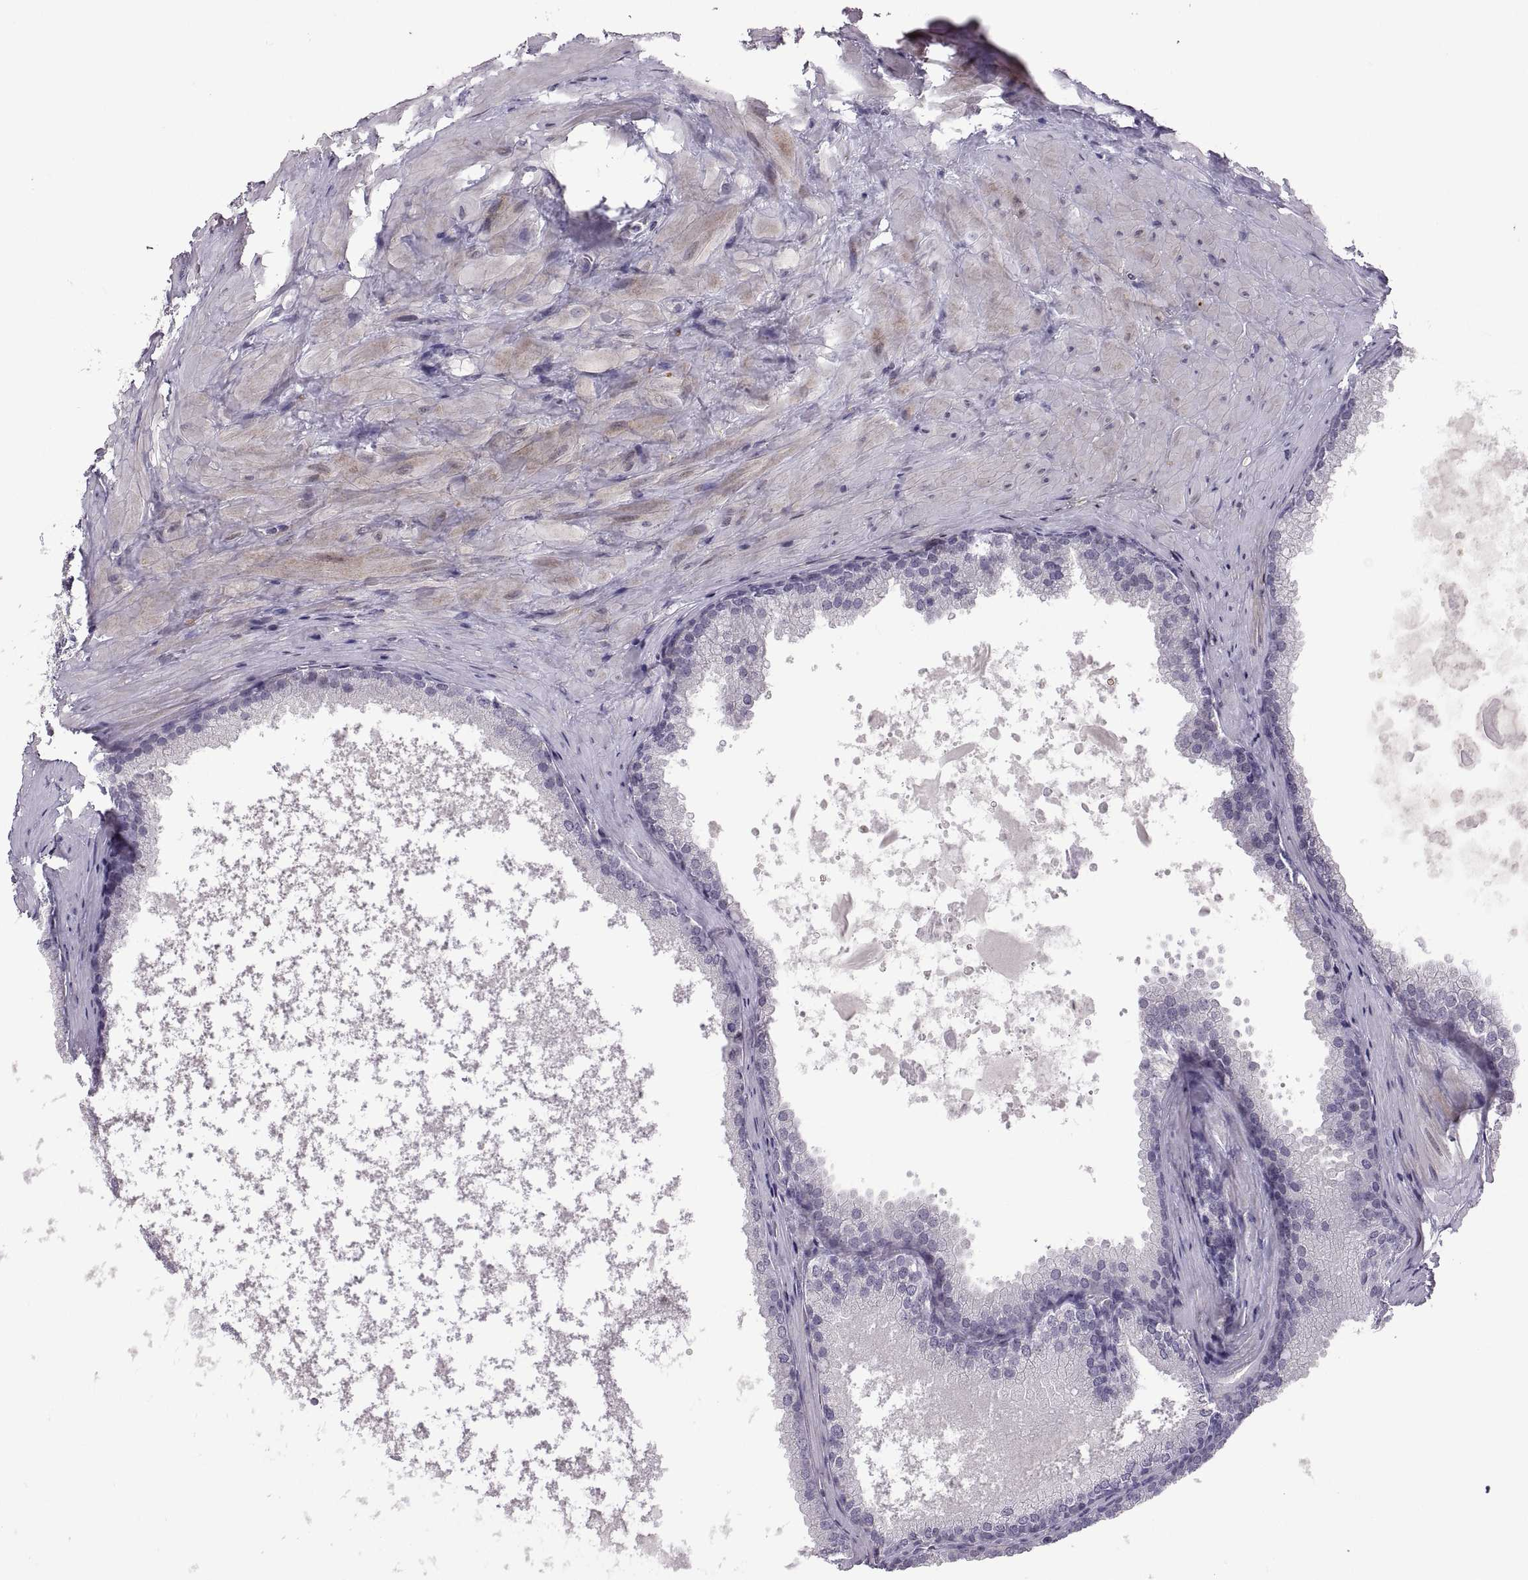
{"staining": {"intensity": "negative", "quantity": "none", "location": "none"}, "tissue": "prostate cancer", "cell_type": "Tumor cells", "image_type": "cancer", "snomed": [{"axis": "morphology", "description": "Adenocarcinoma, Low grade"}, {"axis": "topography", "description": "Prostate"}], "caption": "This image is of prostate cancer (adenocarcinoma (low-grade)) stained with immunohistochemistry (IHC) to label a protein in brown with the nuclei are counter-stained blue. There is no staining in tumor cells.", "gene": "NEK2", "patient": {"sex": "male", "age": 56}}